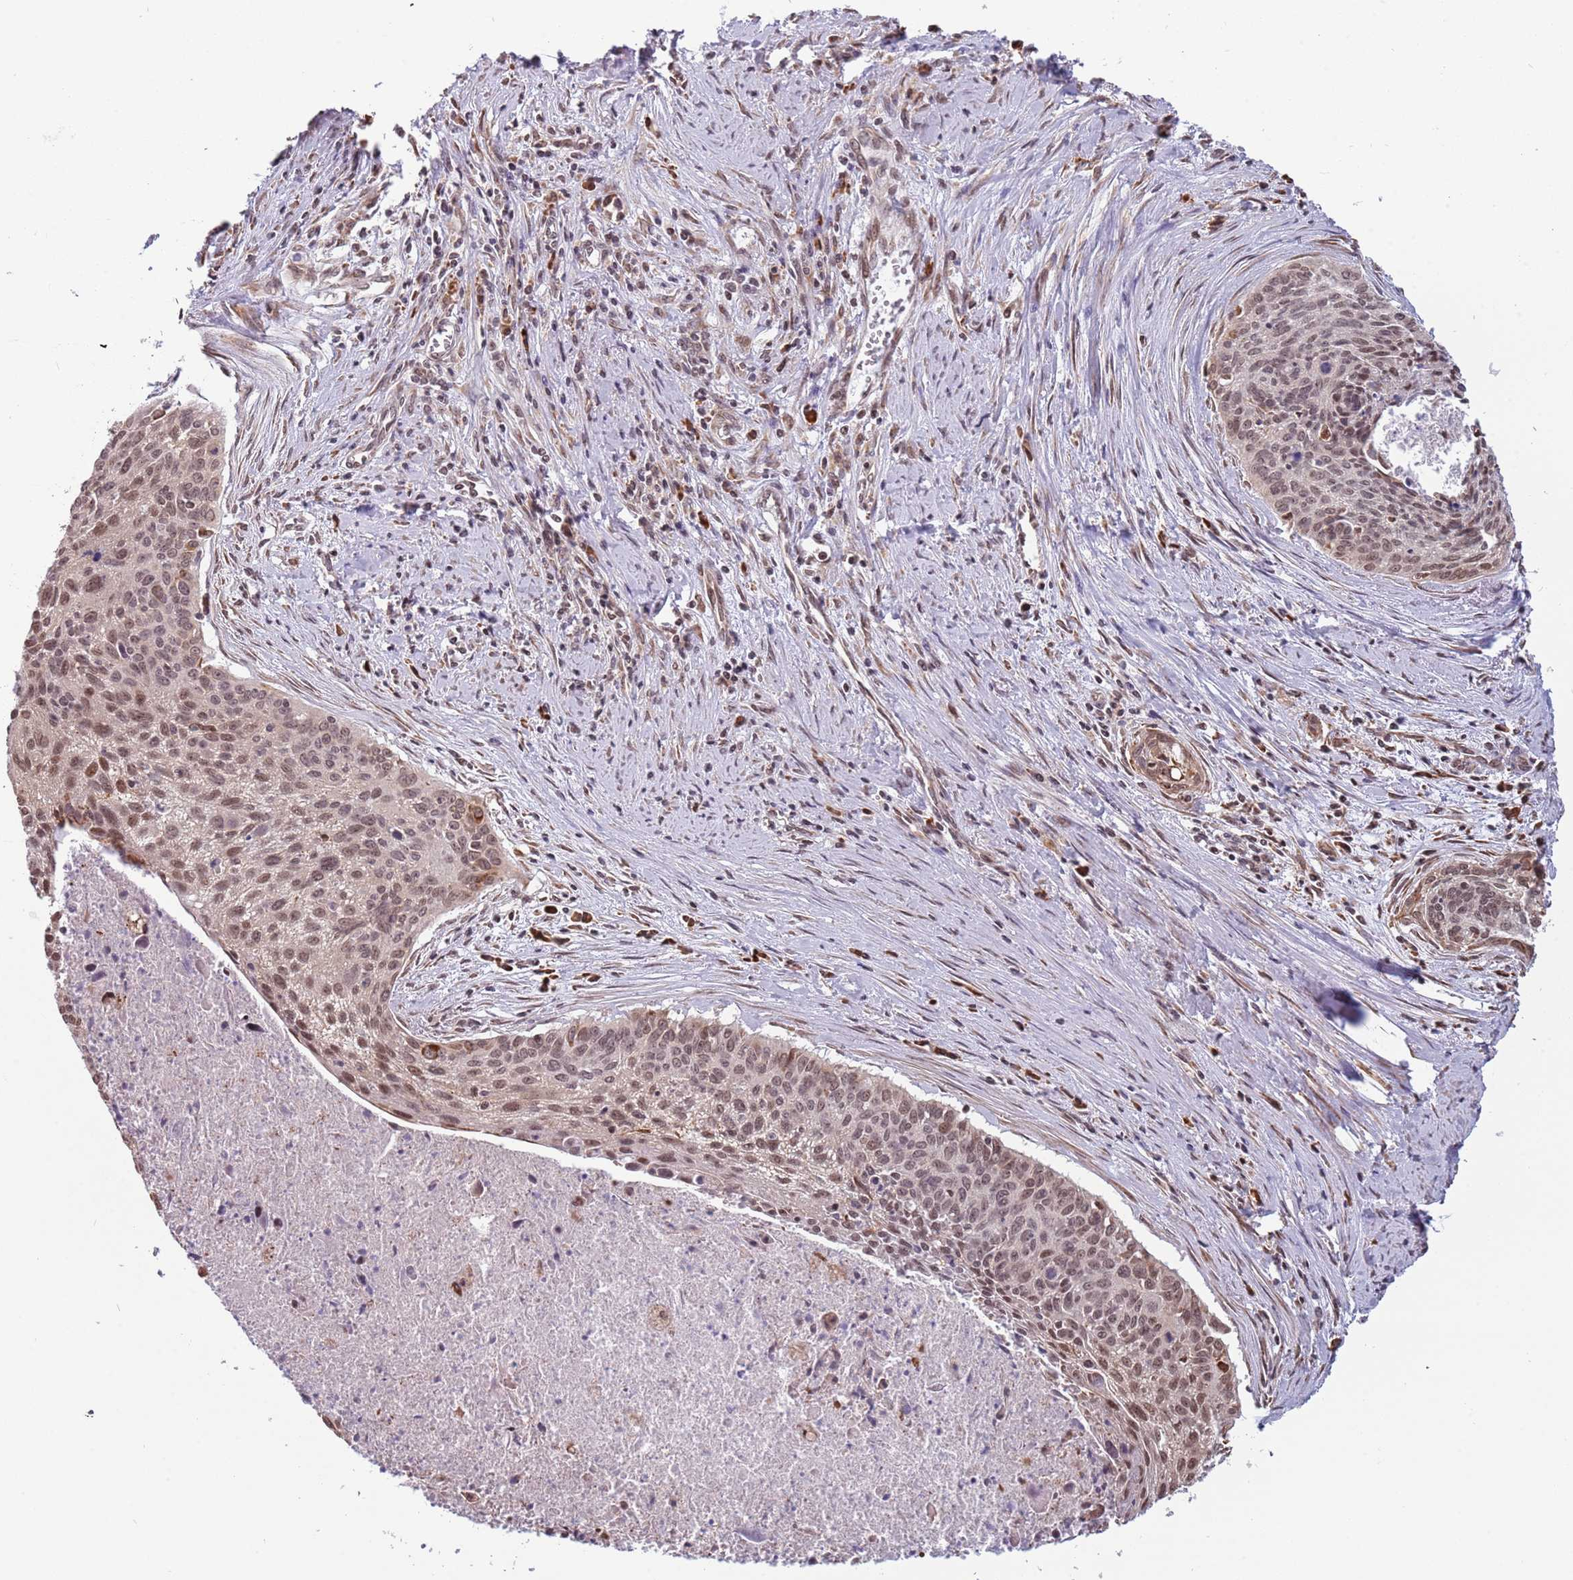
{"staining": {"intensity": "moderate", "quantity": ">75%", "location": "nuclear"}, "tissue": "cervical cancer", "cell_type": "Tumor cells", "image_type": "cancer", "snomed": [{"axis": "morphology", "description": "Squamous cell carcinoma, NOS"}, {"axis": "topography", "description": "Cervix"}], "caption": "Cervical cancer stained with immunohistochemistry (IHC) reveals moderate nuclear expression in about >75% of tumor cells.", "gene": "BARD1", "patient": {"sex": "female", "age": 55}}